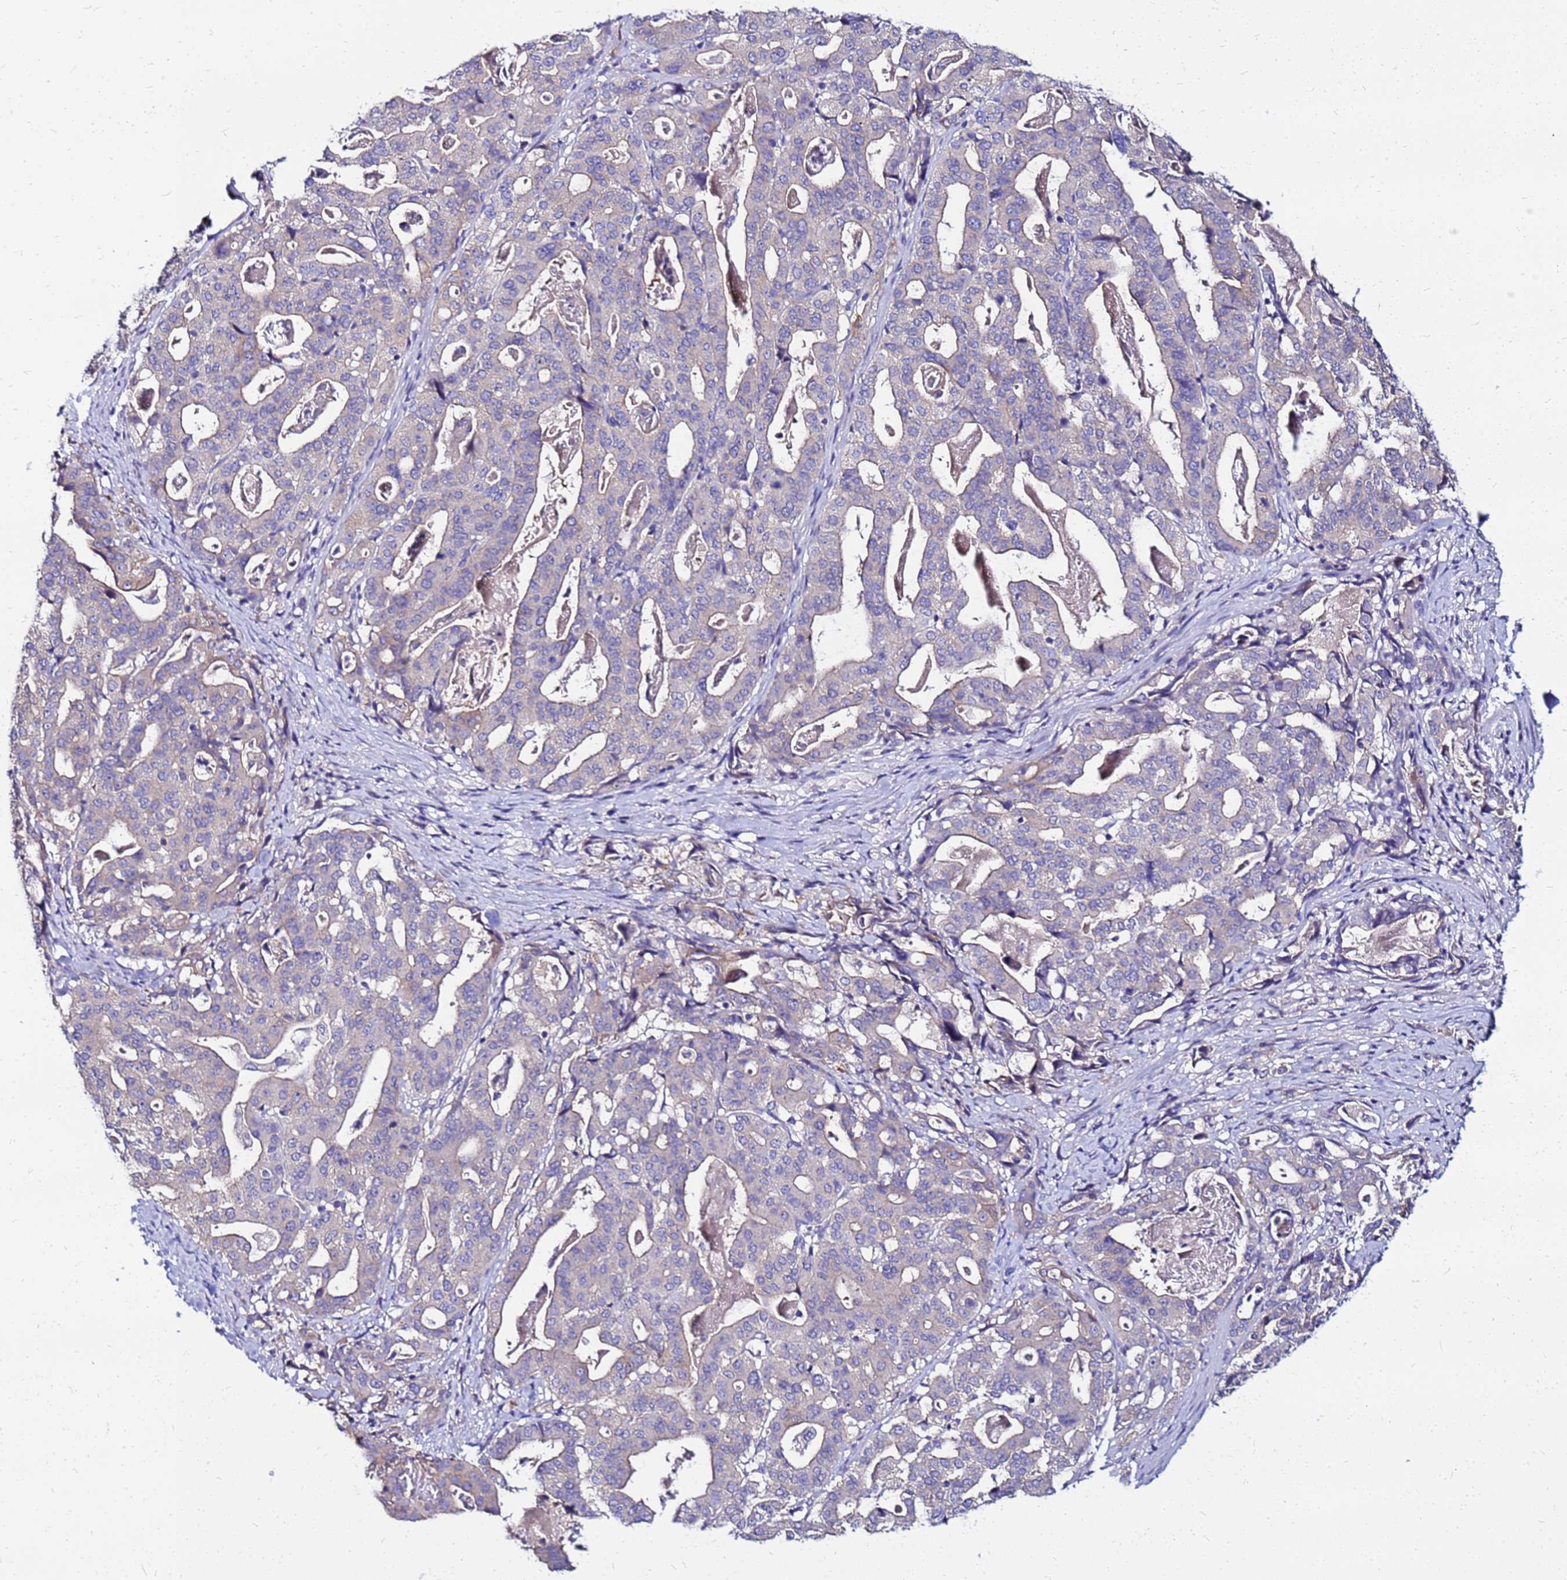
{"staining": {"intensity": "negative", "quantity": "none", "location": "none"}, "tissue": "stomach cancer", "cell_type": "Tumor cells", "image_type": "cancer", "snomed": [{"axis": "morphology", "description": "Adenocarcinoma, NOS"}, {"axis": "topography", "description": "Stomach"}], "caption": "The histopathology image displays no staining of tumor cells in stomach cancer. (Brightfield microscopy of DAB immunohistochemistry (IHC) at high magnification).", "gene": "ARHGEF5", "patient": {"sex": "male", "age": 48}}